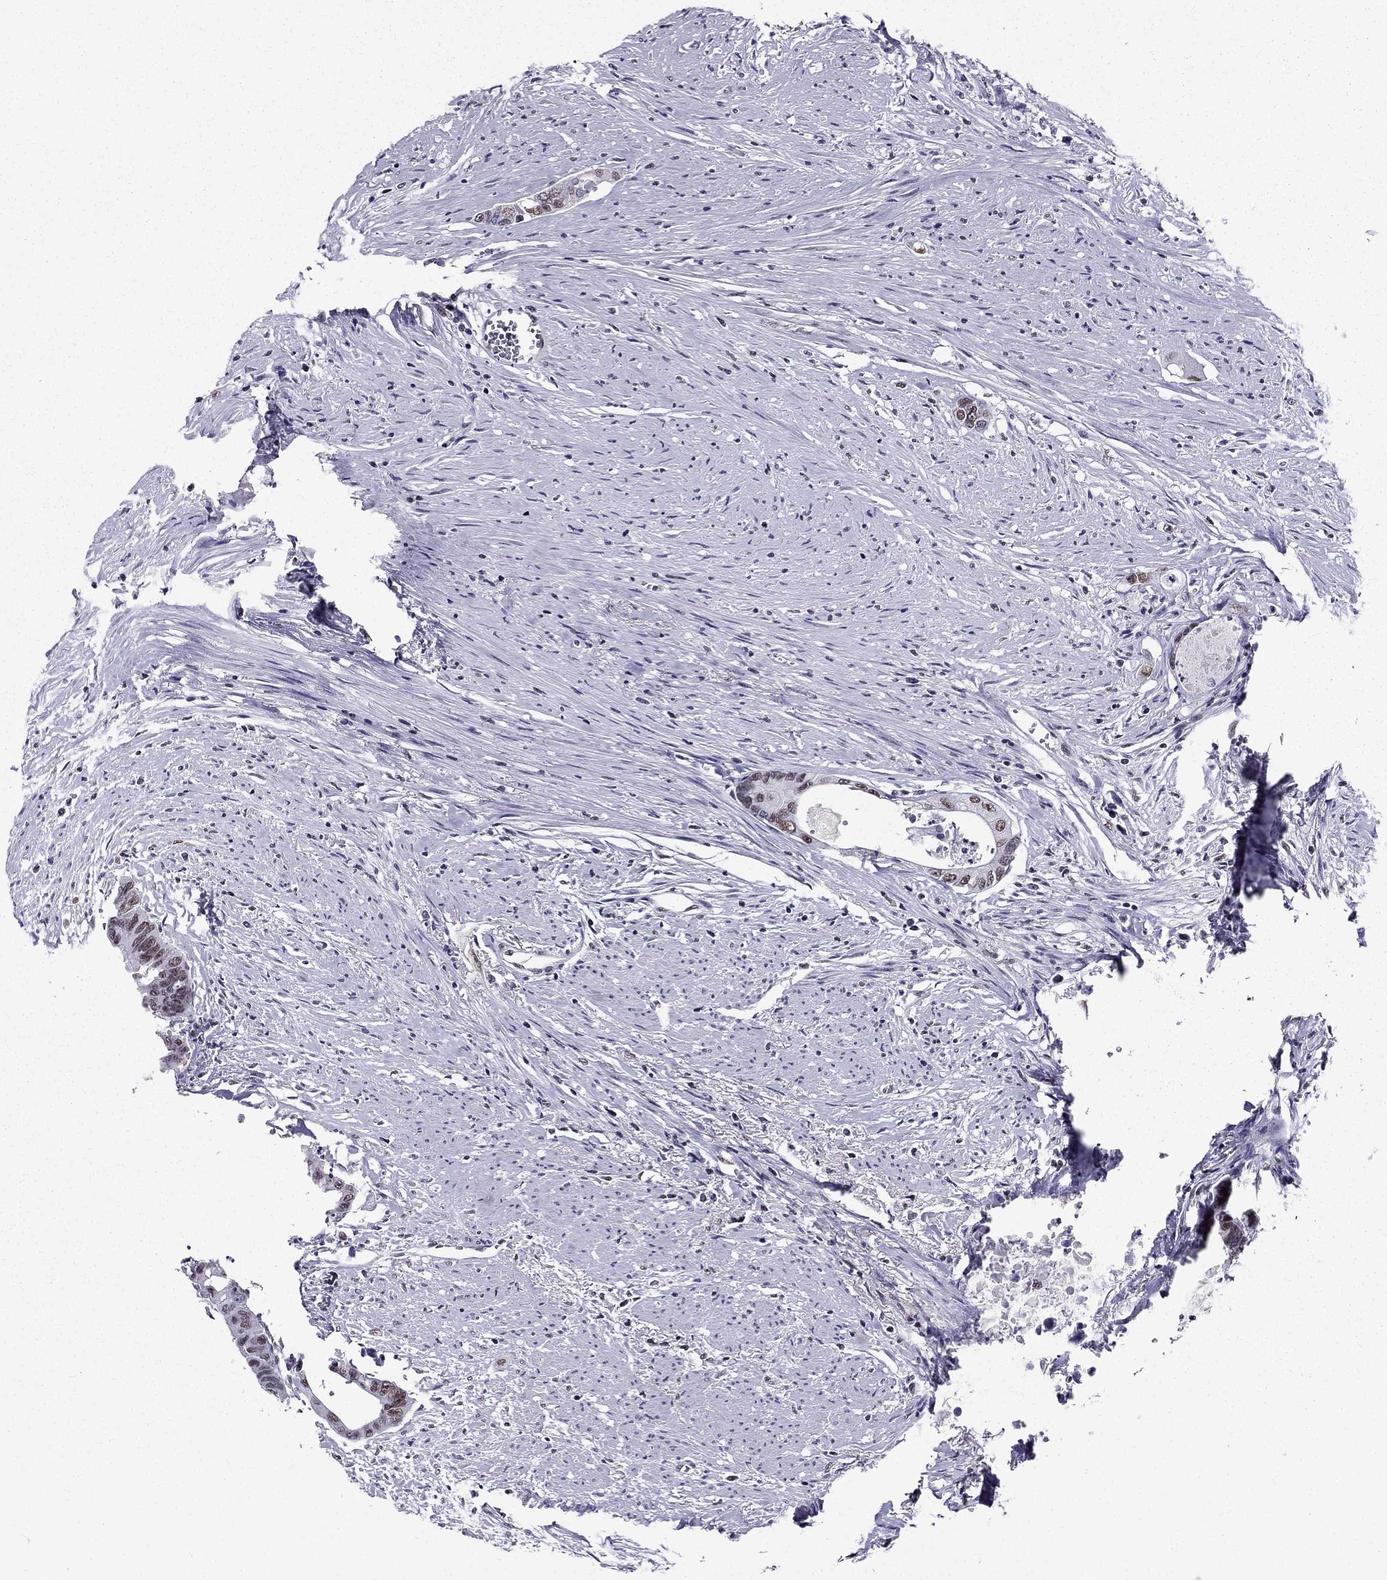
{"staining": {"intensity": "weak", "quantity": "25%-75%", "location": "nuclear"}, "tissue": "colorectal cancer", "cell_type": "Tumor cells", "image_type": "cancer", "snomed": [{"axis": "morphology", "description": "Adenocarcinoma, NOS"}, {"axis": "topography", "description": "Rectum"}], "caption": "Weak nuclear expression is appreciated in about 25%-75% of tumor cells in adenocarcinoma (colorectal).", "gene": "ZNF420", "patient": {"sex": "male", "age": 59}}